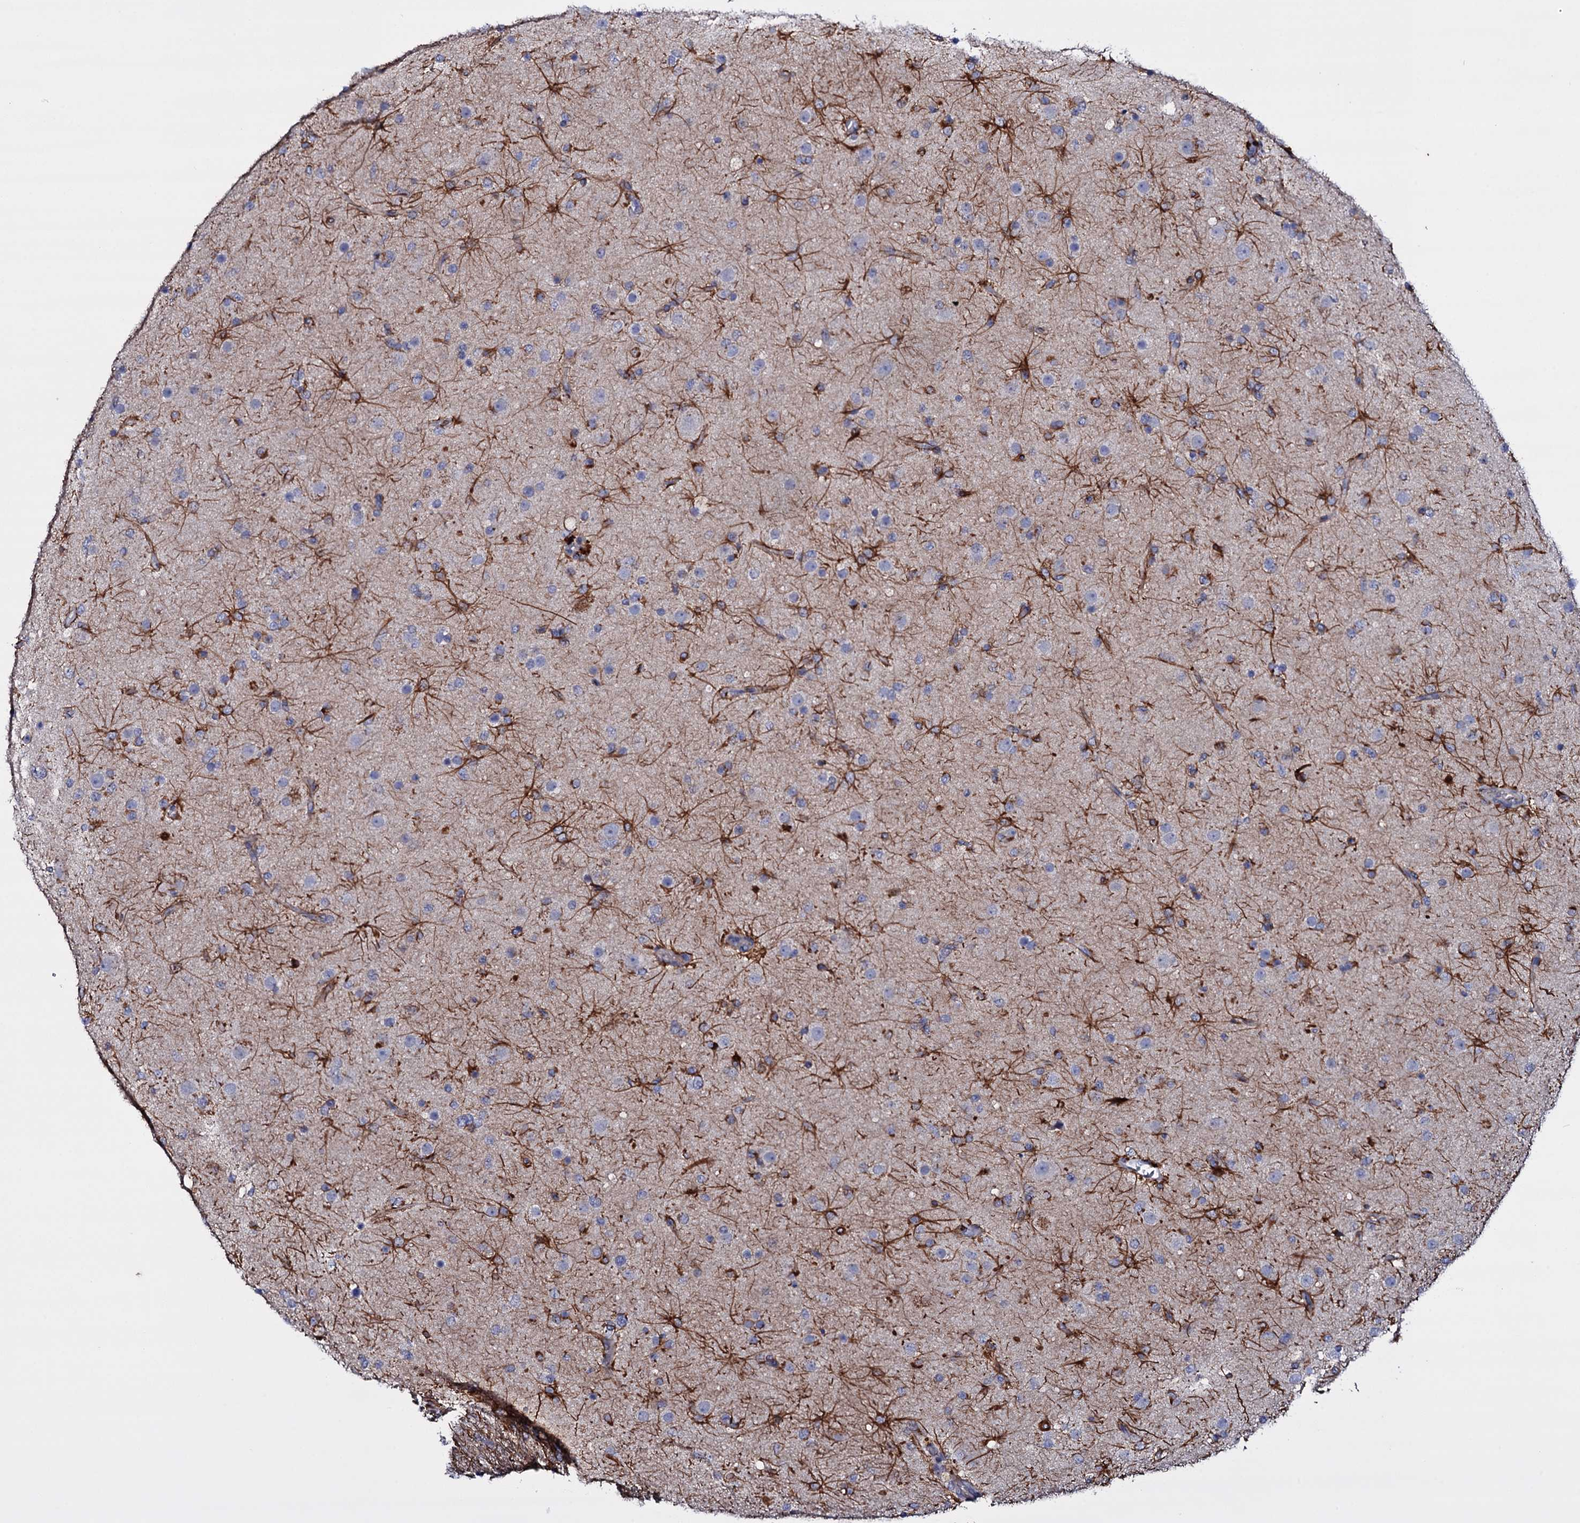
{"staining": {"intensity": "negative", "quantity": "none", "location": "none"}, "tissue": "glioma", "cell_type": "Tumor cells", "image_type": "cancer", "snomed": [{"axis": "morphology", "description": "Glioma, malignant, Low grade"}, {"axis": "topography", "description": "Brain"}], "caption": "Immunohistochemistry (IHC) photomicrograph of malignant glioma (low-grade) stained for a protein (brown), which displays no expression in tumor cells.", "gene": "BCL2L14", "patient": {"sex": "male", "age": 65}}